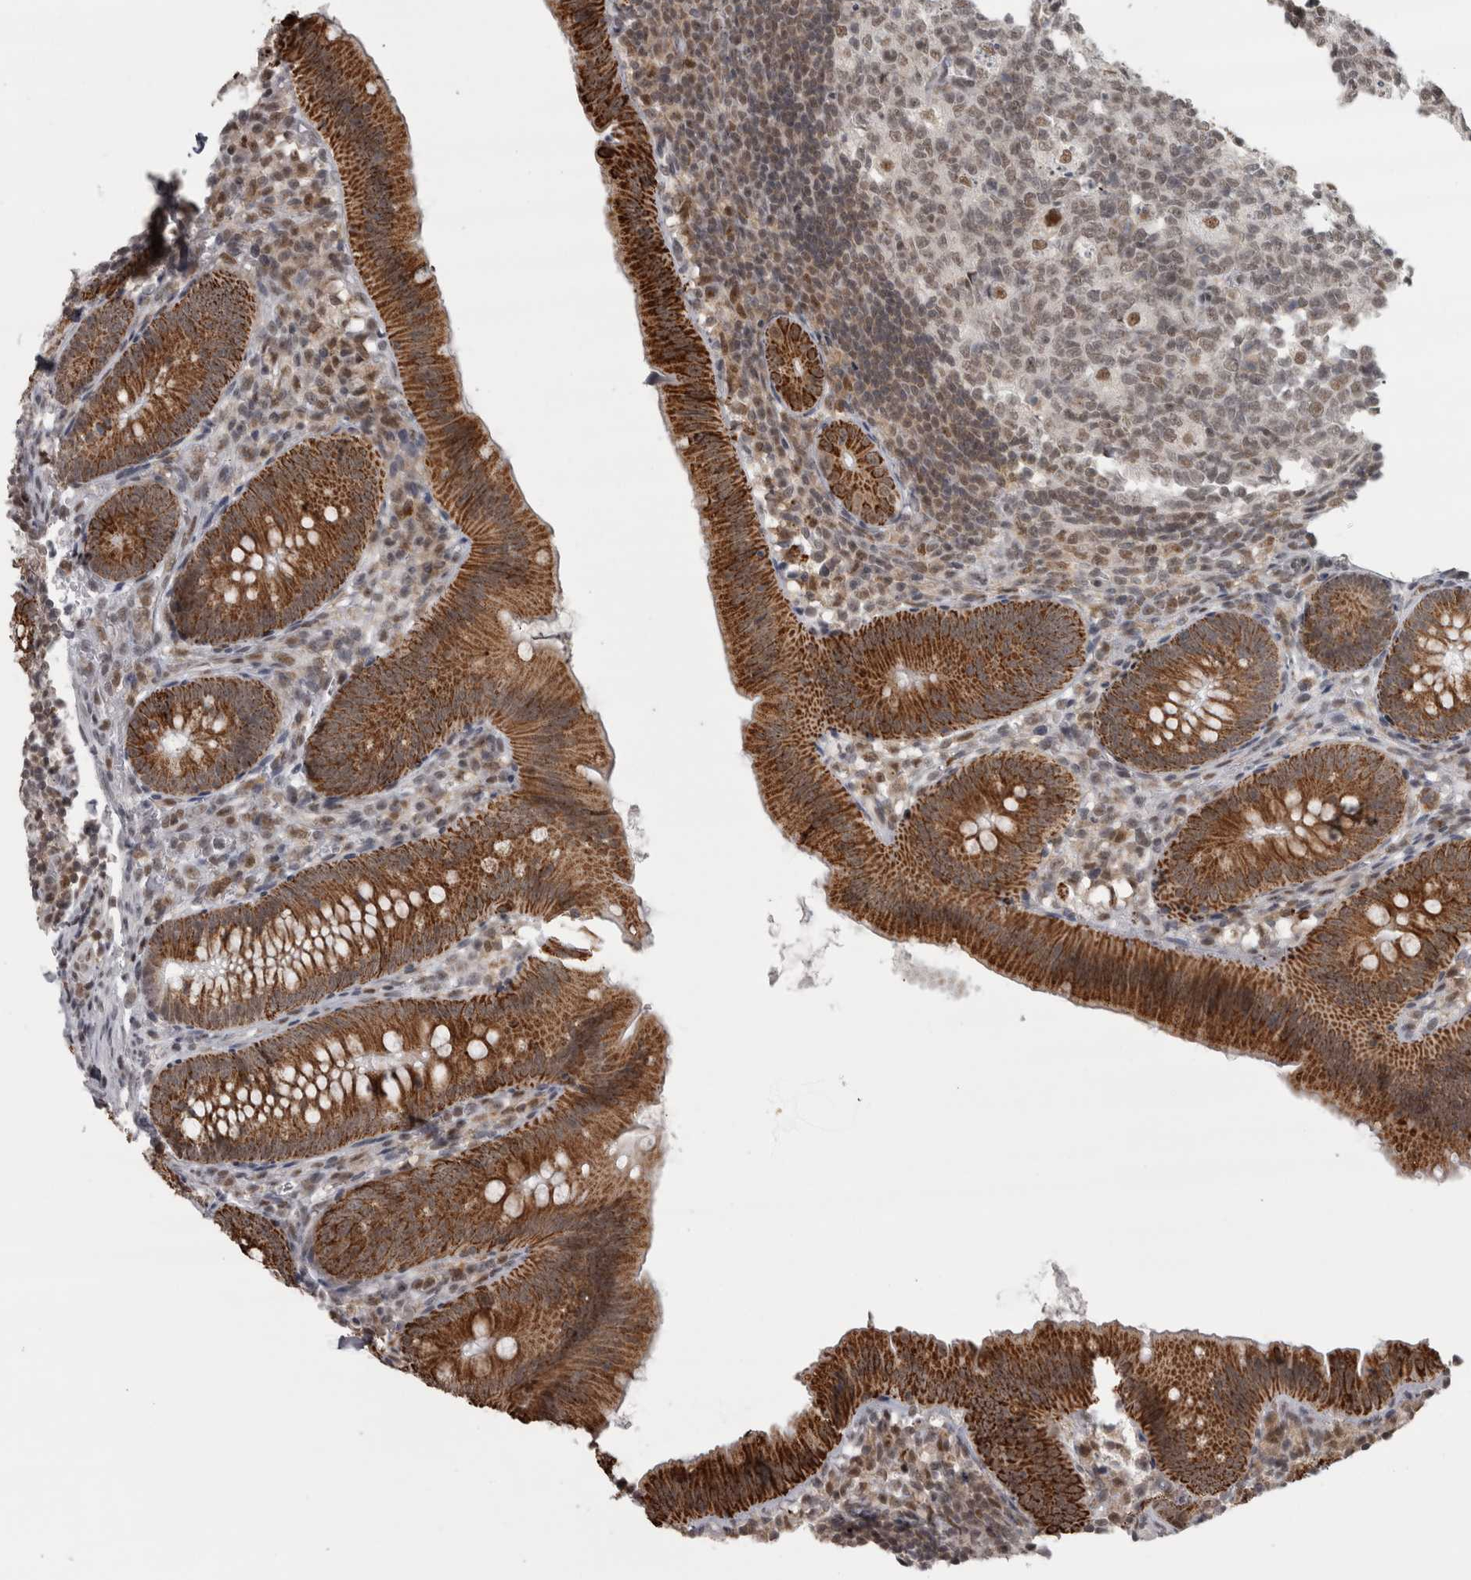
{"staining": {"intensity": "strong", "quantity": ">75%", "location": "cytoplasmic/membranous"}, "tissue": "appendix", "cell_type": "Glandular cells", "image_type": "normal", "snomed": [{"axis": "morphology", "description": "Normal tissue, NOS"}, {"axis": "topography", "description": "Appendix"}], "caption": "The immunohistochemical stain highlights strong cytoplasmic/membranous staining in glandular cells of unremarkable appendix.", "gene": "MICU3", "patient": {"sex": "male", "age": 1}}